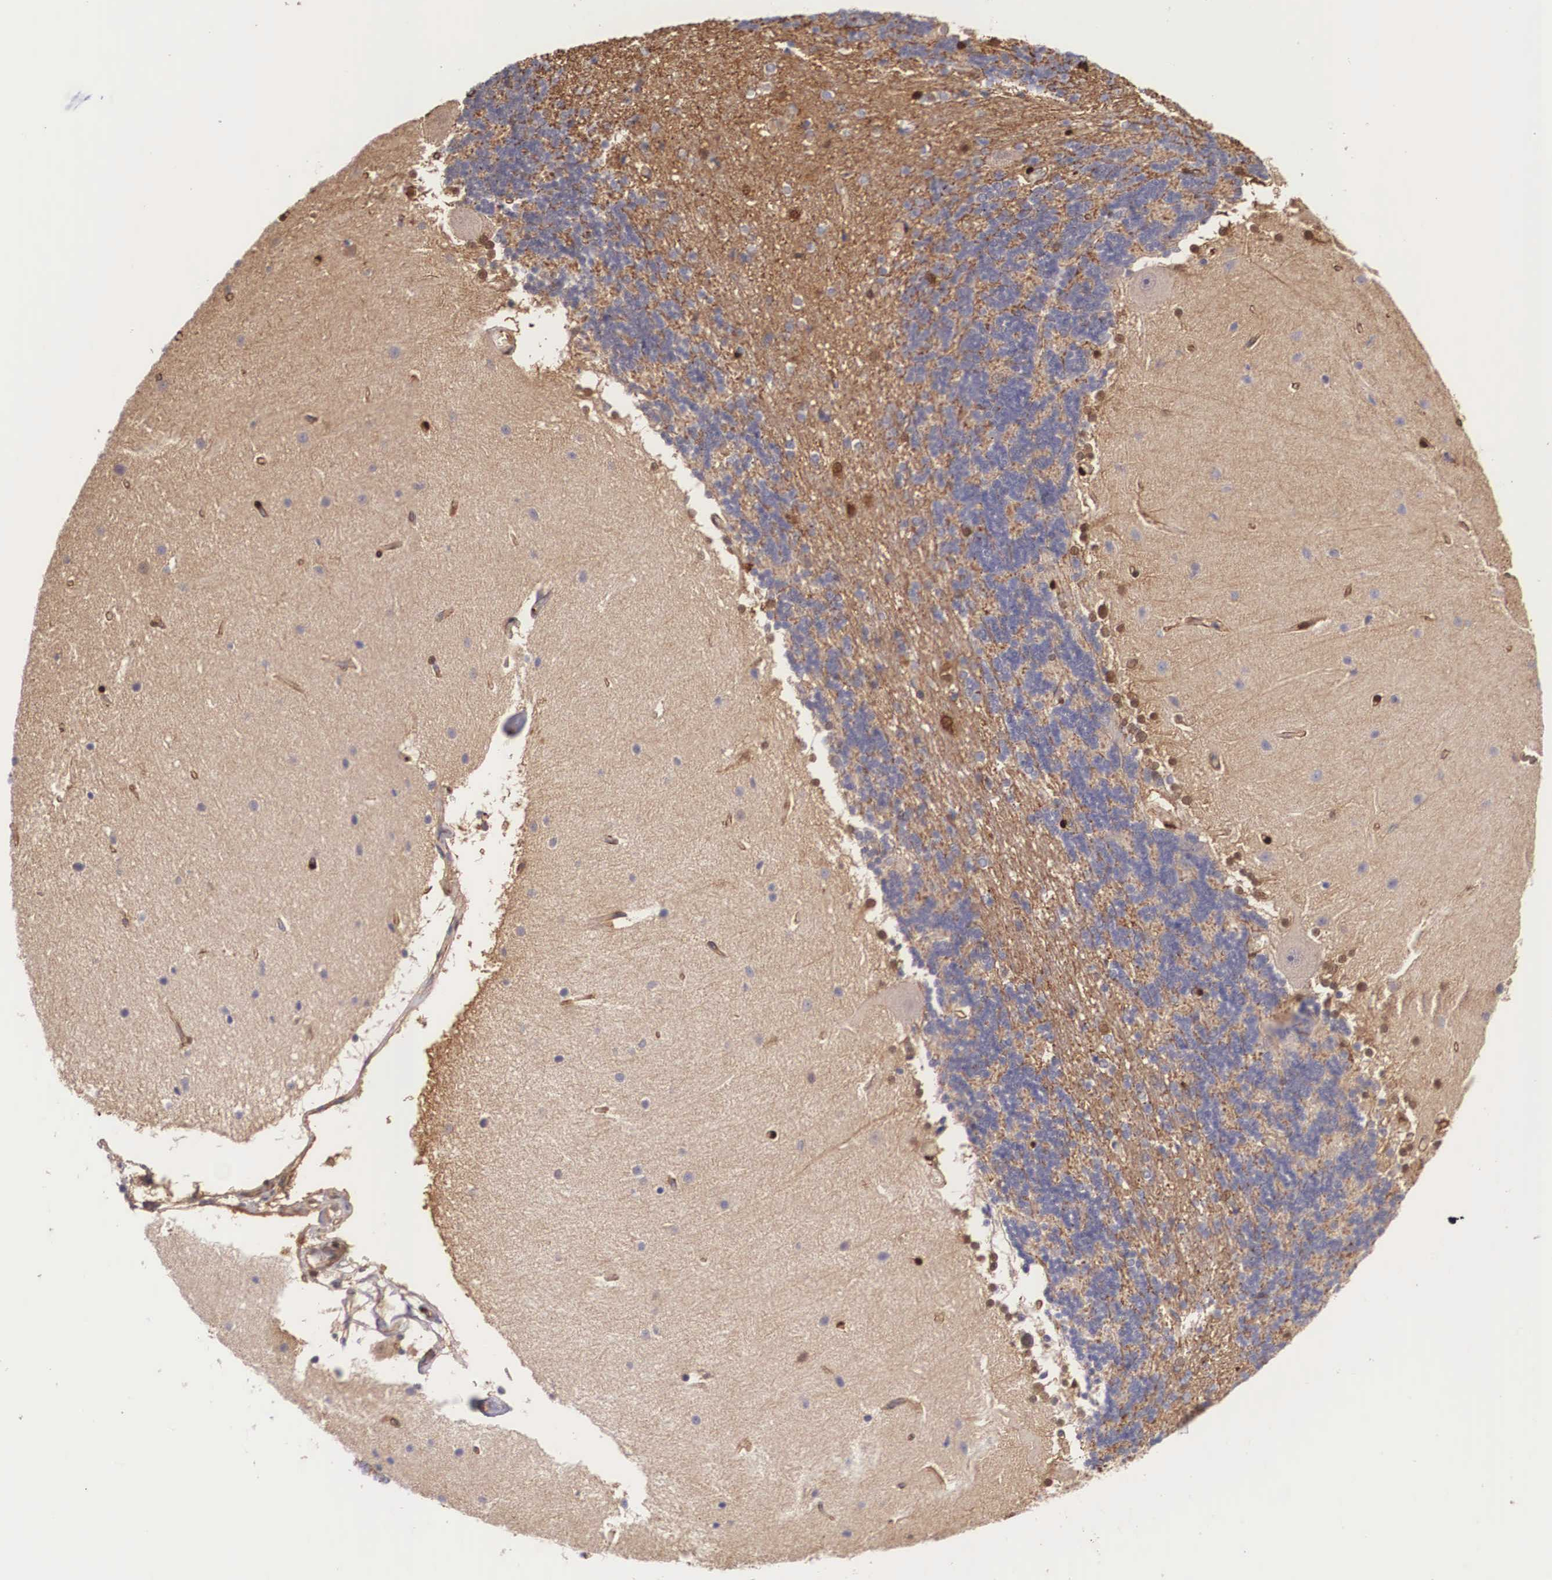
{"staining": {"intensity": "negative", "quantity": "none", "location": "none"}, "tissue": "cerebellum", "cell_type": "Cells in granular layer", "image_type": "normal", "snomed": [{"axis": "morphology", "description": "Normal tissue, NOS"}, {"axis": "topography", "description": "Cerebellum"}], "caption": "This is an immunohistochemistry image of benign cerebellum. There is no positivity in cells in granular layer.", "gene": "LGALS1", "patient": {"sex": "female", "age": 54}}